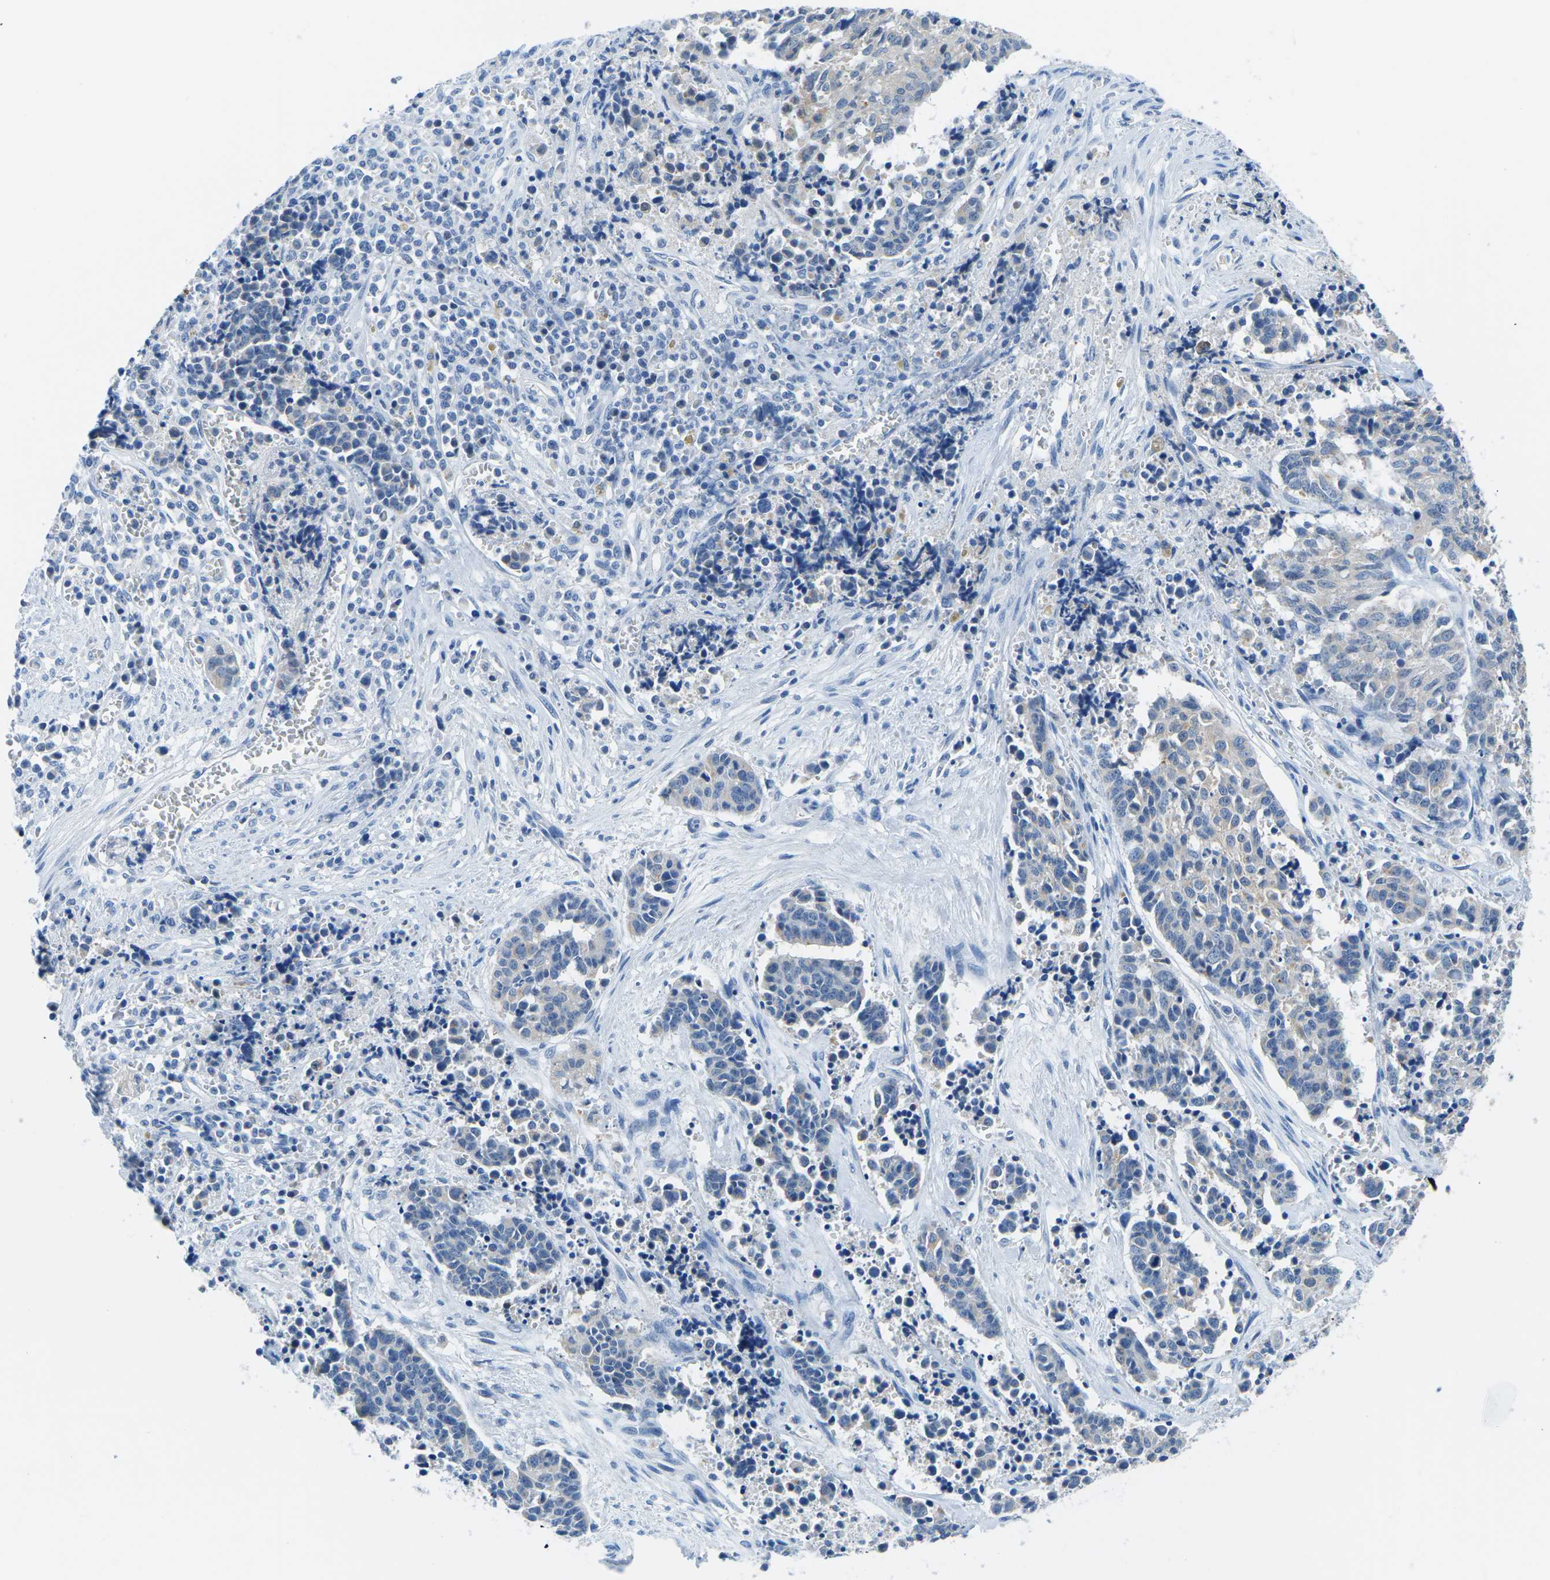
{"staining": {"intensity": "weak", "quantity": "<25%", "location": "cytoplasmic/membranous"}, "tissue": "cervical cancer", "cell_type": "Tumor cells", "image_type": "cancer", "snomed": [{"axis": "morphology", "description": "Squamous cell carcinoma, NOS"}, {"axis": "topography", "description": "Cervix"}], "caption": "Image shows no protein staining in tumor cells of cervical cancer (squamous cell carcinoma) tissue.", "gene": "TM6SF1", "patient": {"sex": "female", "age": 35}}